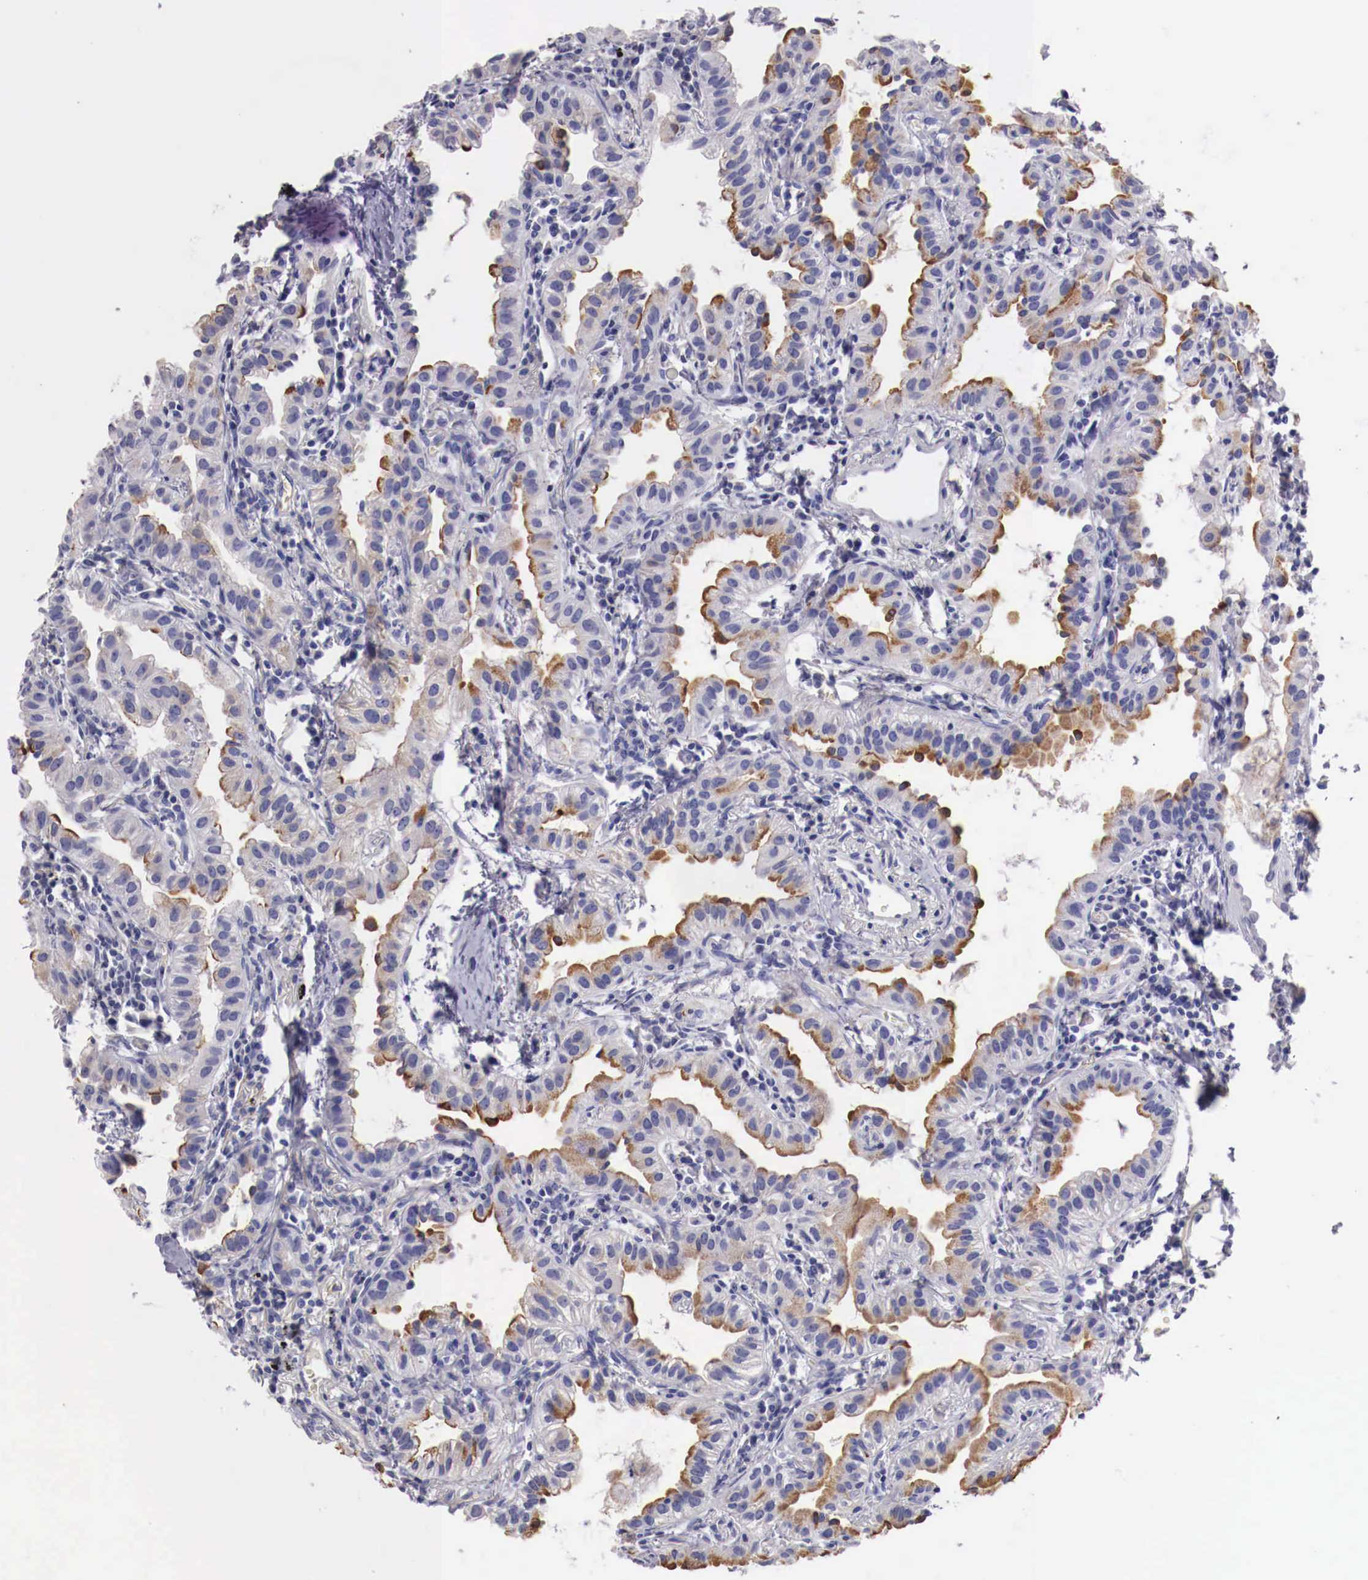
{"staining": {"intensity": "moderate", "quantity": "25%-75%", "location": "cytoplasmic/membranous"}, "tissue": "lung cancer", "cell_type": "Tumor cells", "image_type": "cancer", "snomed": [{"axis": "morphology", "description": "Adenocarcinoma, NOS"}, {"axis": "topography", "description": "Lung"}], "caption": "Immunohistochemical staining of lung adenocarcinoma exhibits medium levels of moderate cytoplasmic/membranous staining in about 25%-75% of tumor cells.", "gene": "PITPNA", "patient": {"sex": "female", "age": 50}}